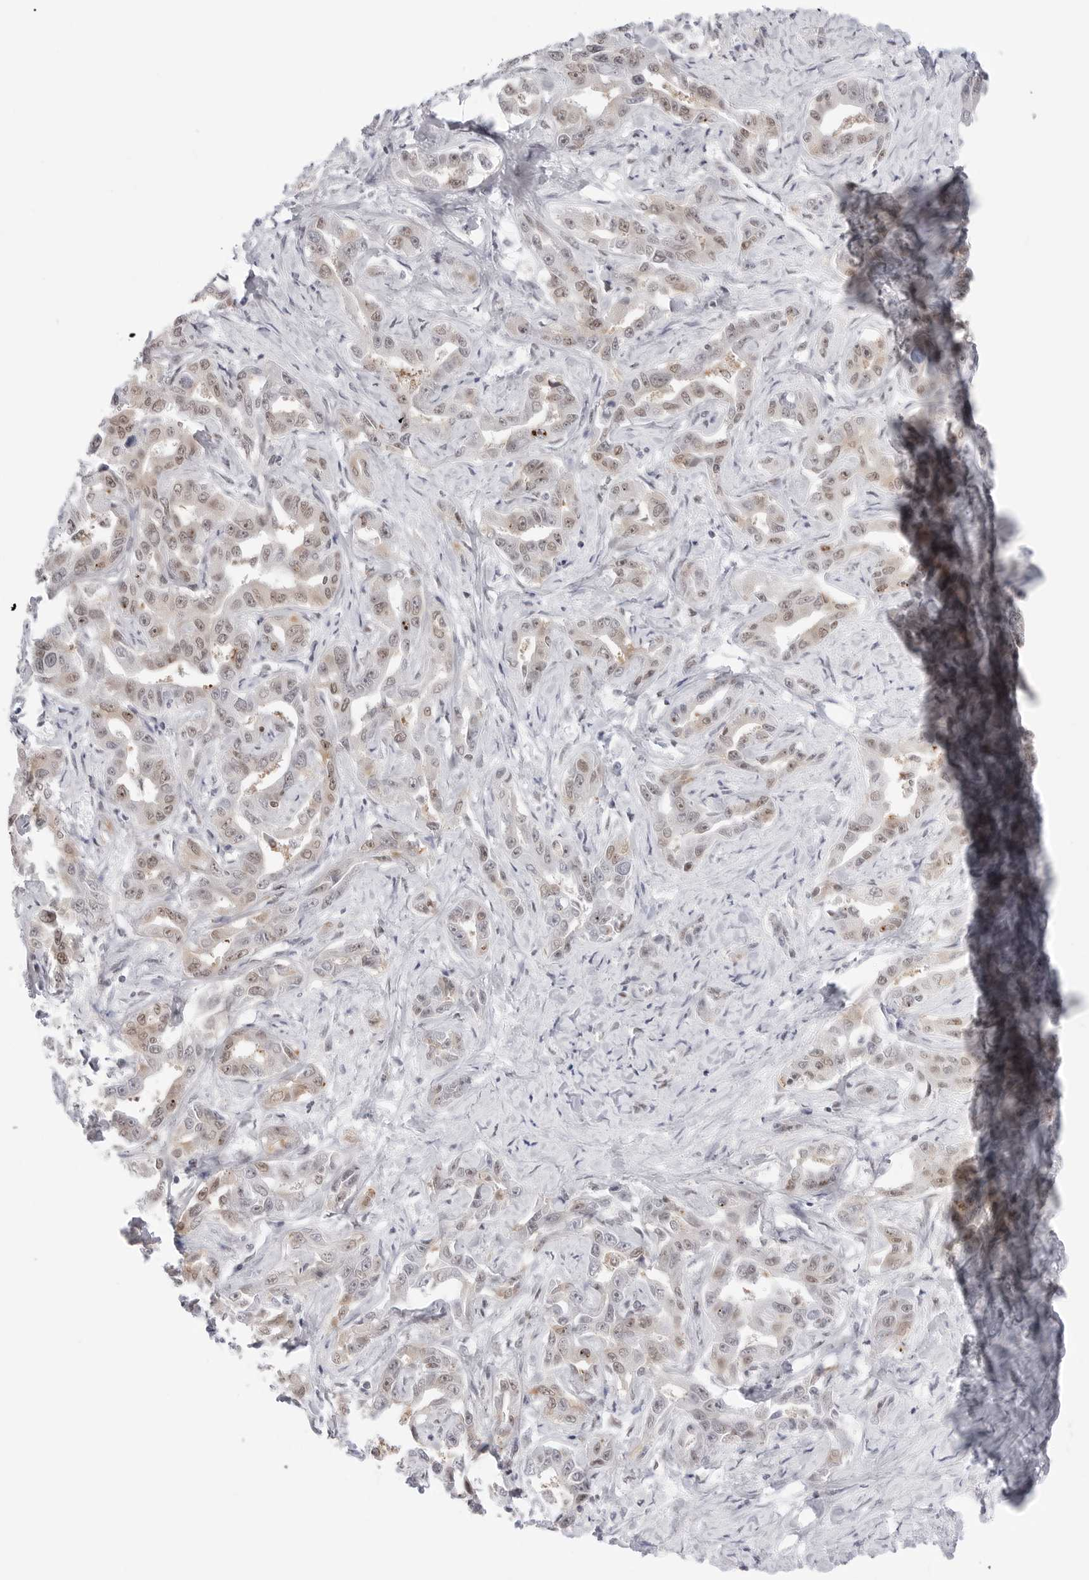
{"staining": {"intensity": "weak", "quantity": "25%-75%", "location": "cytoplasmic/membranous,nuclear"}, "tissue": "liver cancer", "cell_type": "Tumor cells", "image_type": "cancer", "snomed": [{"axis": "morphology", "description": "Cholangiocarcinoma"}, {"axis": "topography", "description": "Liver"}], "caption": "Tumor cells display low levels of weak cytoplasmic/membranous and nuclear staining in approximately 25%-75% of cells in human liver cancer. (Brightfield microscopy of DAB IHC at high magnification).", "gene": "C1orf162", "patient": {"sex": "male", "age": 59}}